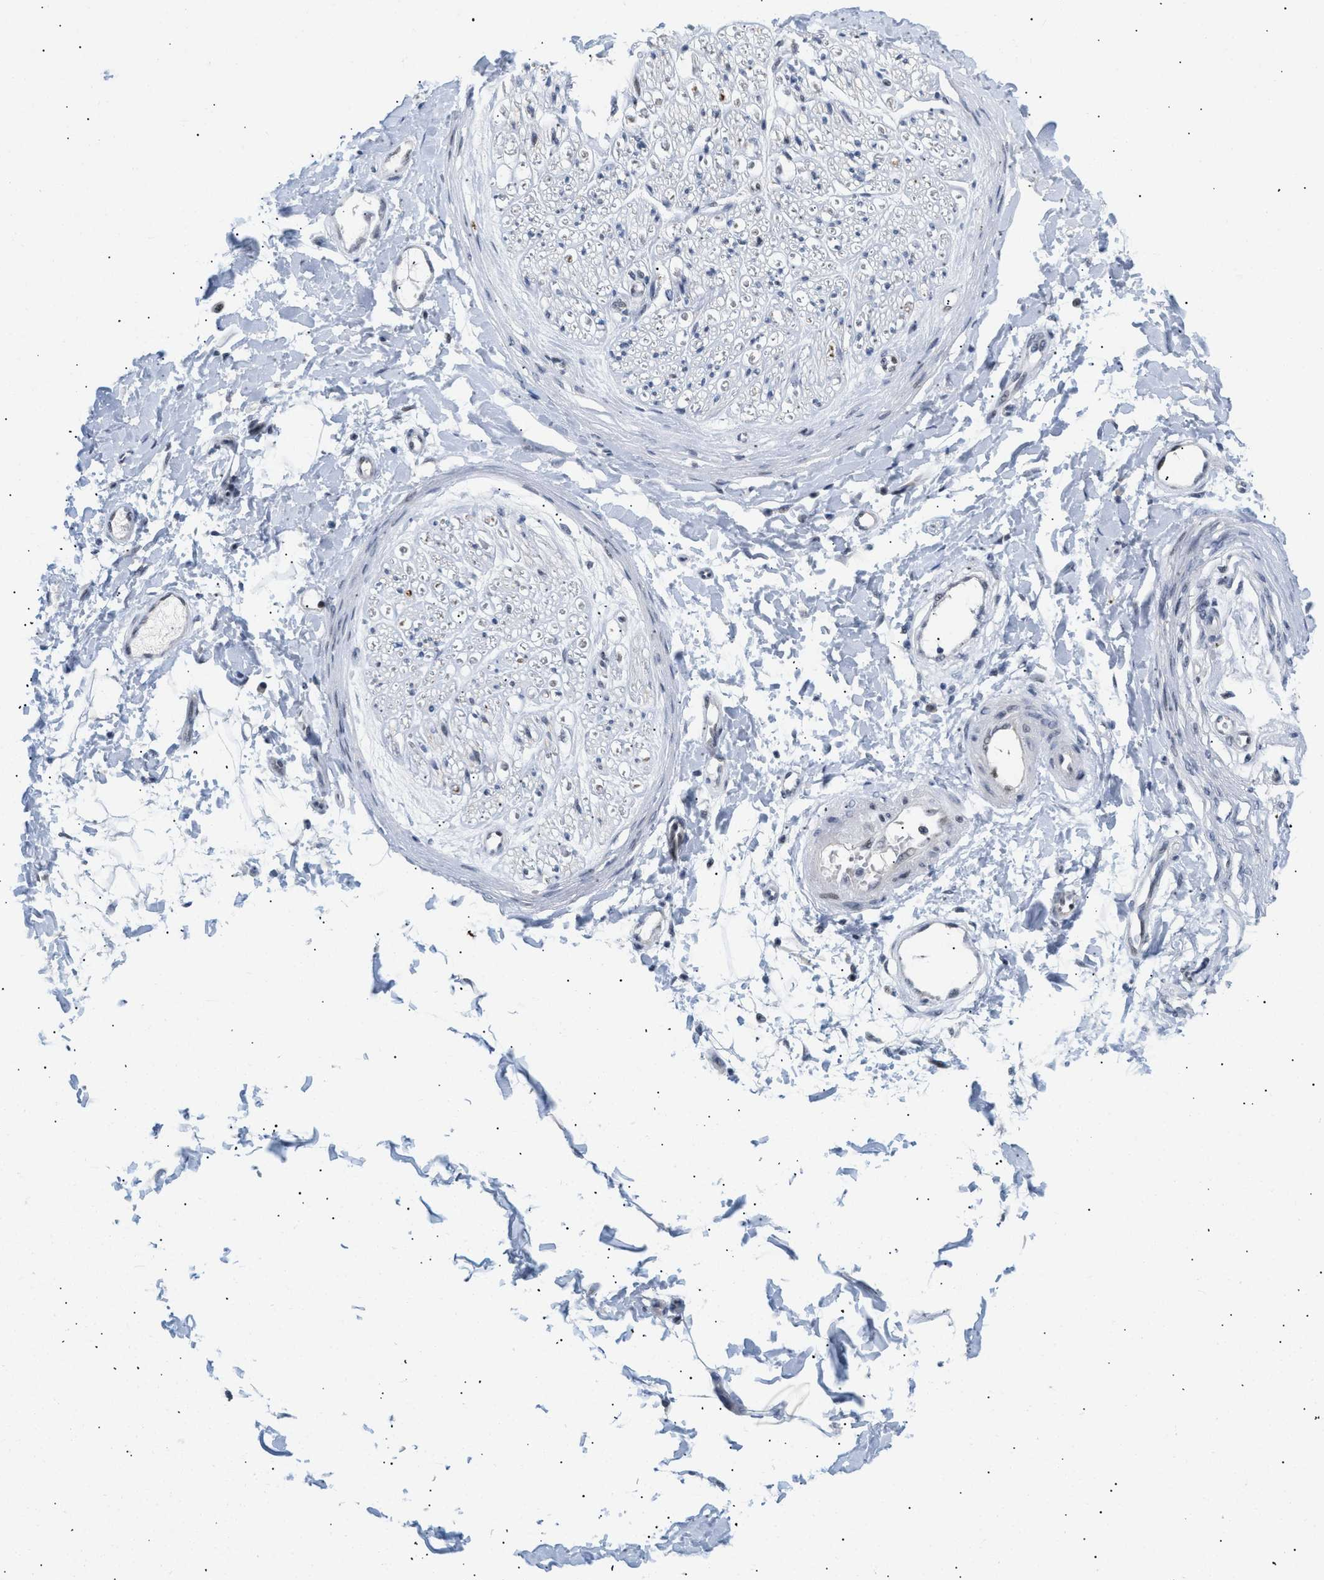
{"staining": {"intensity": "weak", "quantity": "25%-75%", "location": "nuclear"}, "tissue": "adipose tissue", "cell_type": "Adipocytes", "image_type": "normal", "snomed": [{"axis": "morphology", "description": "Normal tissue, NOS"}, {"axis": "morphology", "description": "Squamous cell carcinoma, NOS"}, {"axis": "topography", "description": "Skin"}, {"axis": "topography", "description": "Peripheral nerve tissue"}], "caption": "Brown immunohistochemical staining in normal human adipose tissue demonstrates weak nuclear staining in approximately 25%-75% of adipocytes.", "gene": "PPARD", "patient": {"sex": "male", "age": 83}}